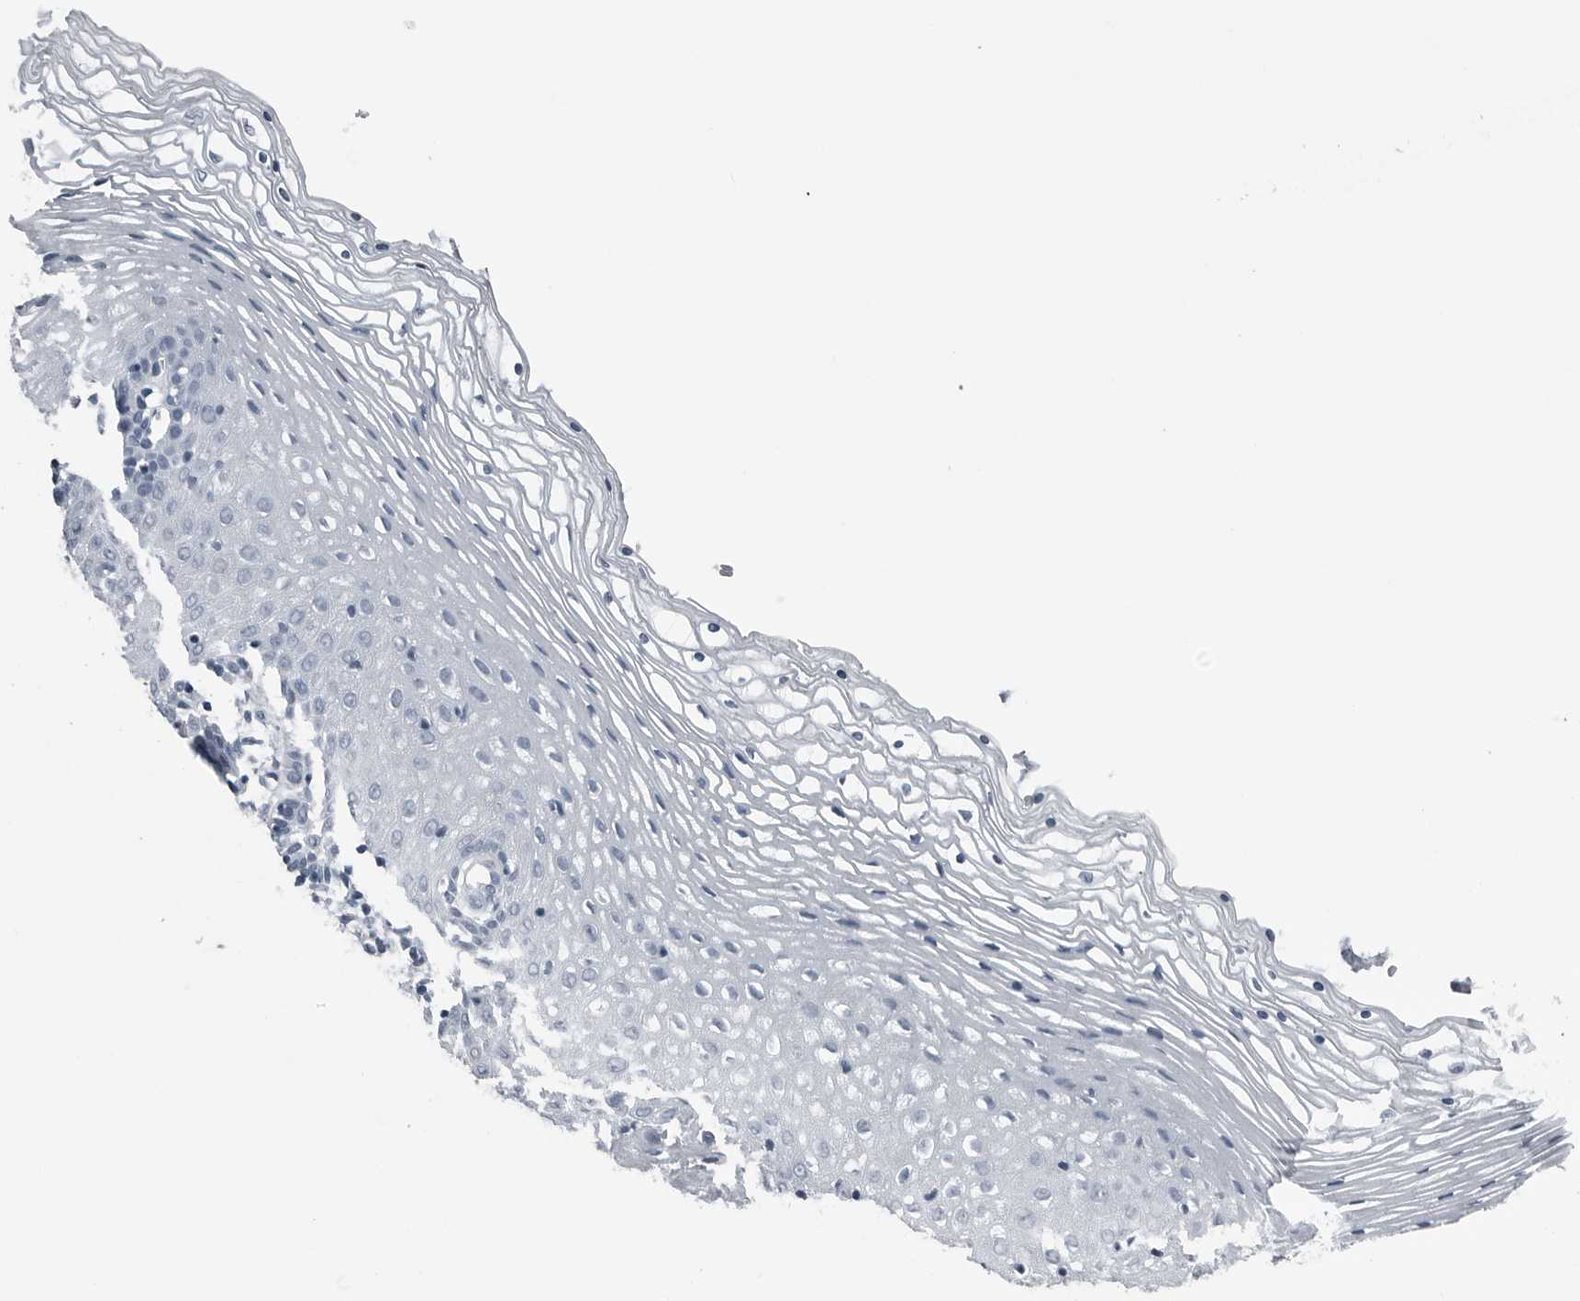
{"staining": {"intensity": "negative", "quantity": "none", "location": "none"}, "tissue": "vagina", "cell_type": "Squamous epithelial cells", "image_type": "normal", "snomed": [{"axis": "morphology", "description": "Normal tissue, NOS"}, {"axis": "topography", "description": "Vagina"}], "caption": "High magnification brightfield microscopy of benign vagina stained with DAB (3,3'-diaminobenzidine) (brown) and counterstained with hematoxylin (blue): squamous epithelial cells show no significant positivity. (DAB (3,3'-diaminobenzidine) immunohistochemistry (IHC) visualized using brightfield microscopy, high magnification).", "gene": "SPINK1", "patient": {"sex": "female", "age": 32}}